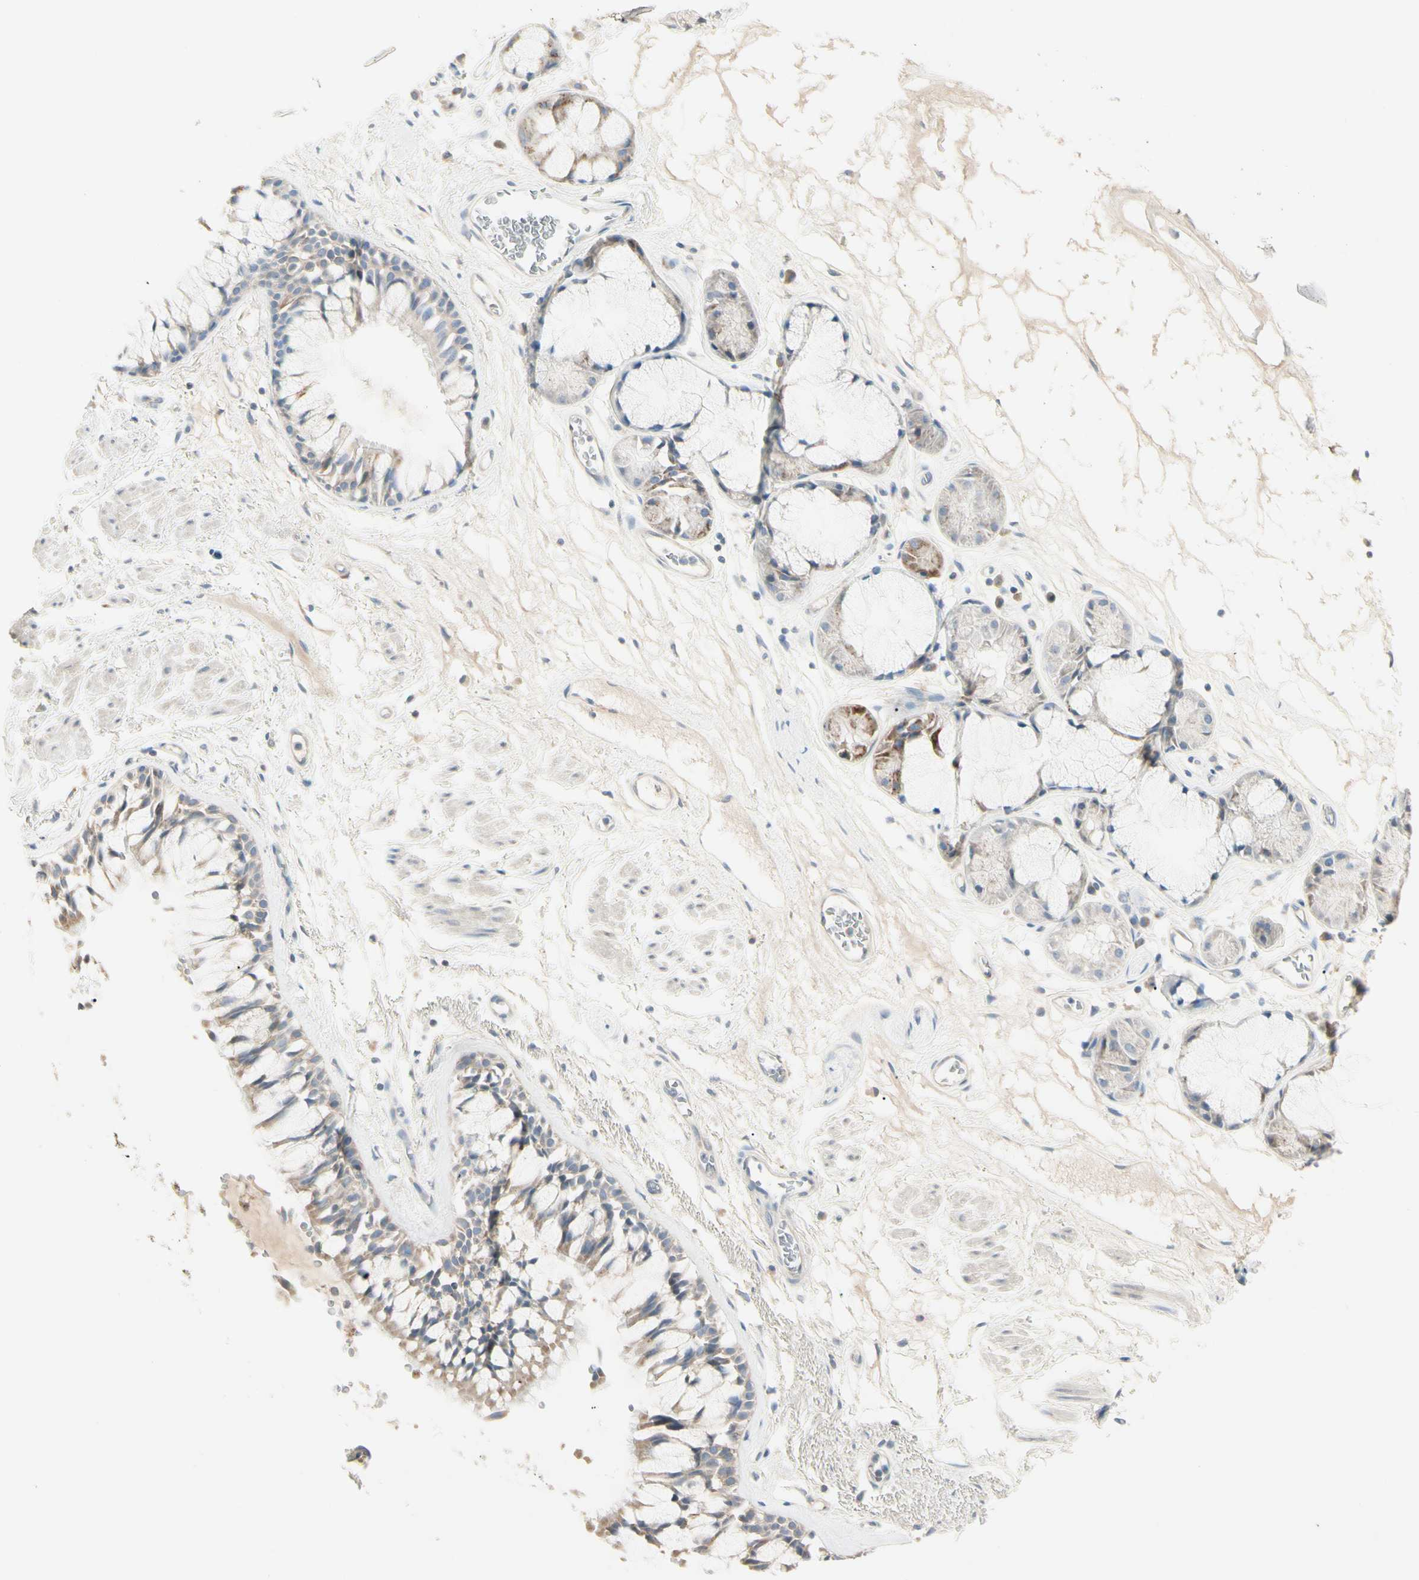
{"staining": {"intensity": "weak", "quantity": ">75%", "location": "cytoplasmic/membranous"}, "tissue": "bronchus", "cell_type": "Respiratory epithelial cells", "image_type": "normal", "snomed": [{"axis": "morphology", "description": "Normal tissue, NOS"}, {"axis": "topography", "description": "Bronchus"}], "caption": "Bronchus was stained to show a protein in brown. There is low levels of weak cytoplasmic/membranous positivity in about >75% of respiratory epithelial cells. The staining was performed using DAB, with brown indicating positive protein expression. Nuclei are stained blue with hematoxylin.", "gene": "ALDH18A1", "patient": {"sex": "male", "age": 66}}